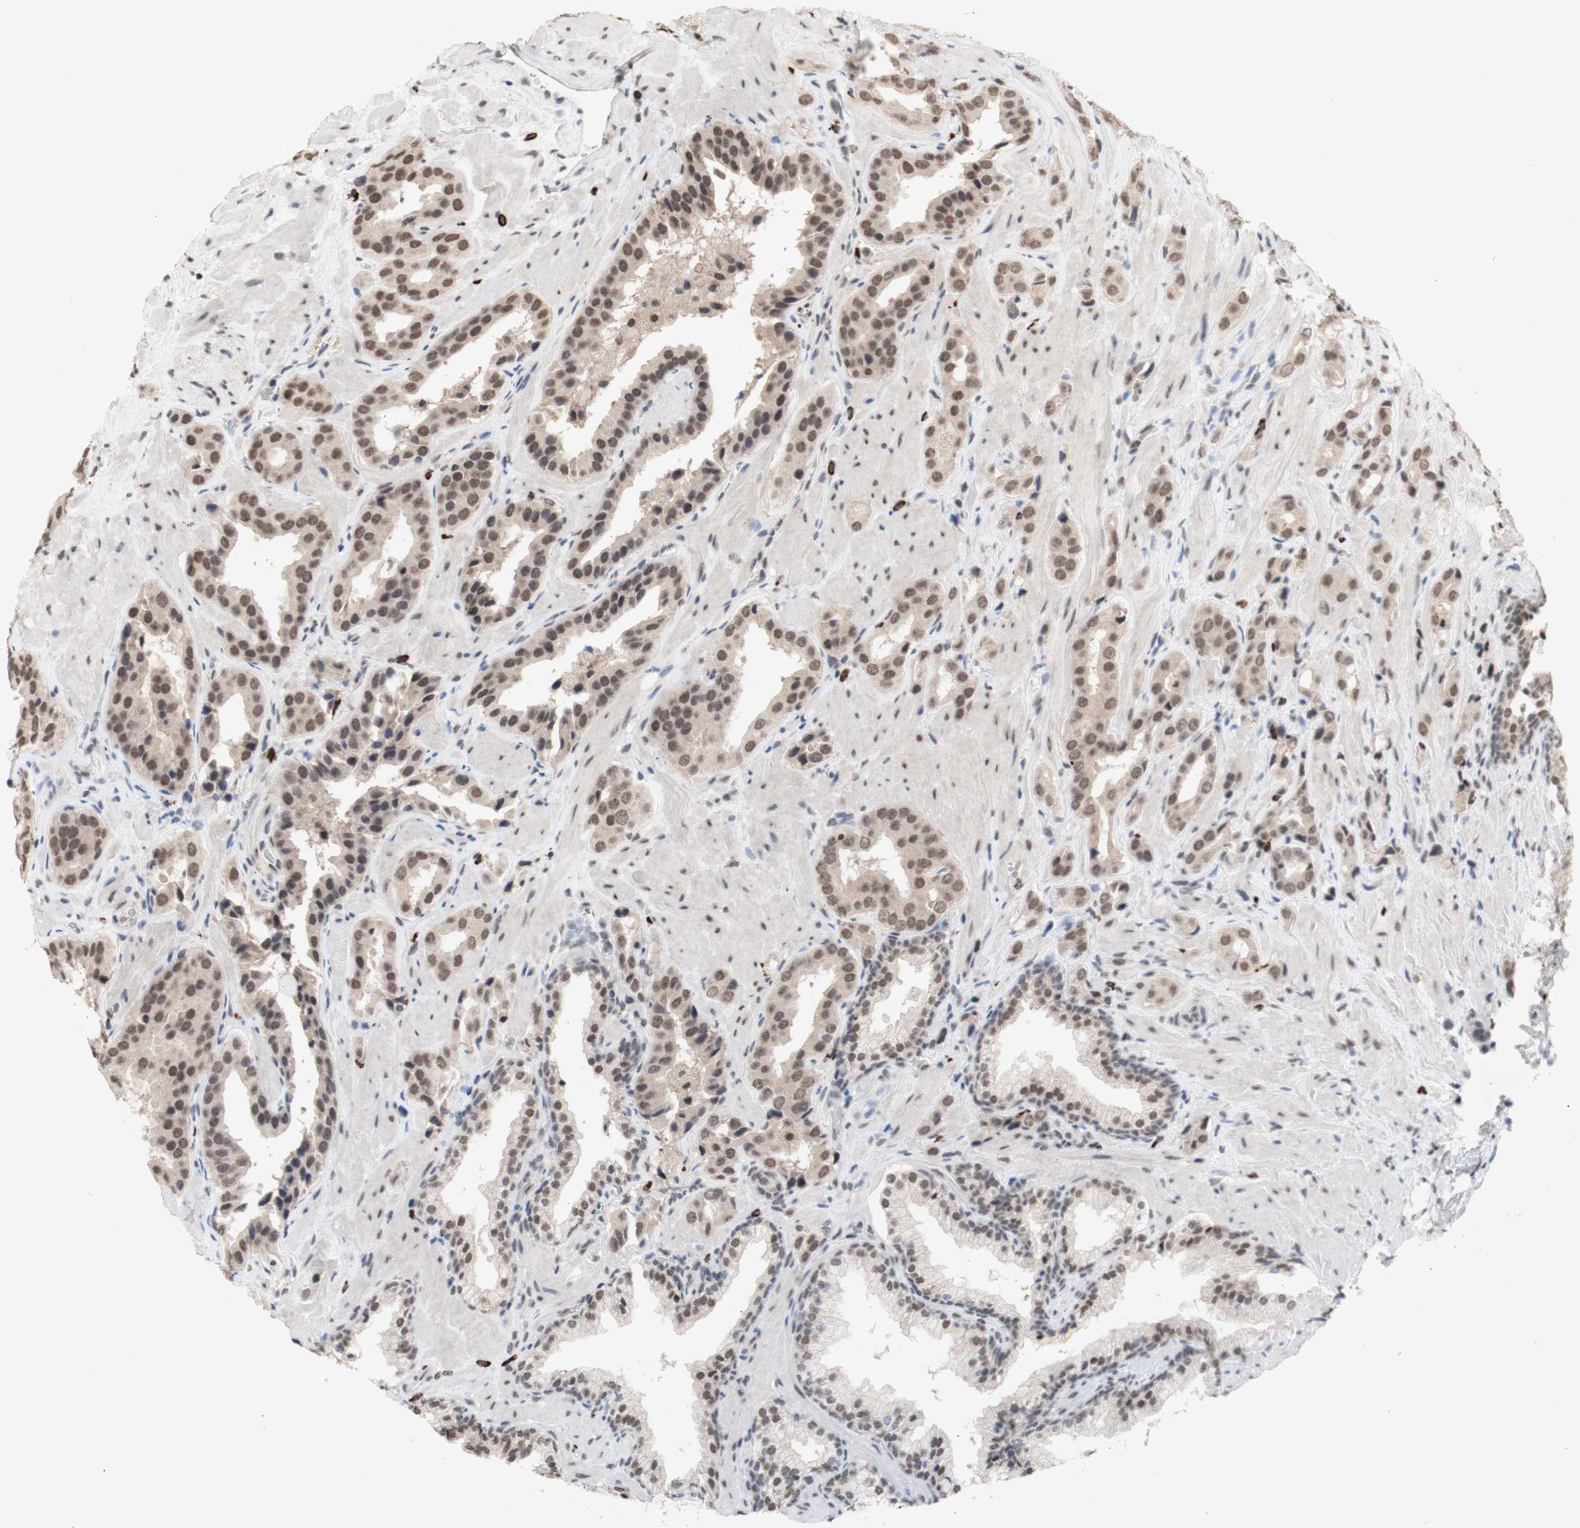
{"staining": {"intensity": "moderate", "quantity": ">75%", "location": "nuclear"}, "tissue": "prostate cancer", "cell_type": "Tumor cells", "image_type": "cancer", "snomed": [{"axis": "morphology", "description": "Adenocarcinoma, High grade"}, {"axis": "topography", "description": "Prostate"}], "caption": "Prostate cancer stained for a protein reveals moderate nuclear positivity in tumor cells.", "gene": "SFPQ", "patient": {"sex": "male", "age": 64}}